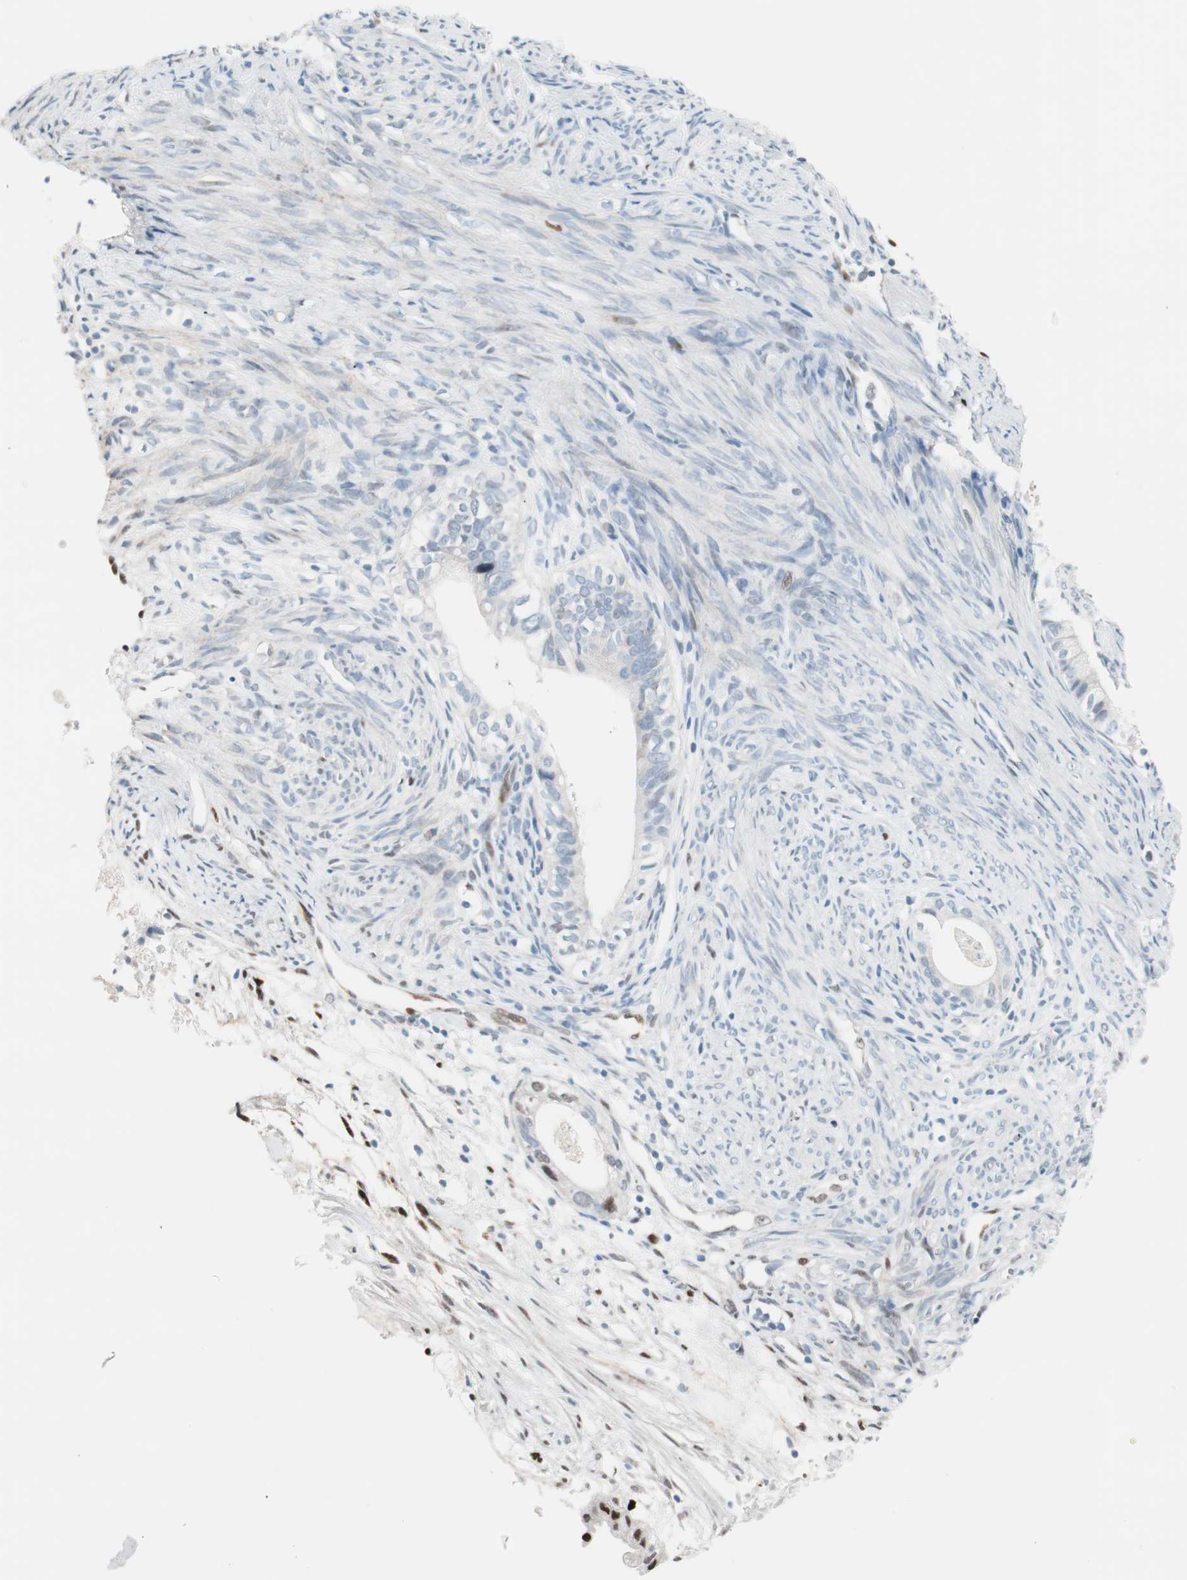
{"staining": {"intensity": "negative", "quantity": "none", "location": "none"}, "tissue": "cervical cancer", "cell_type": "Tumor cells", "image_type": "cancer", "snomed": [{"axis": "morphology", "description": "Normal tissue, NOS"}, {"axis": "morphology", "description": "Adenocarcinoma, NOS"}, {"axis": "topography", "description": "Cervix"}, {"axis": "topography", "description": "Endometrium"}], "caption": "Immunohistochemical staining of human adenocarcinoma (cervical) shows no significant positivity in tumor cells.", "gene": "FOSL1", "patient": {"sex": "female", "age": 86}}